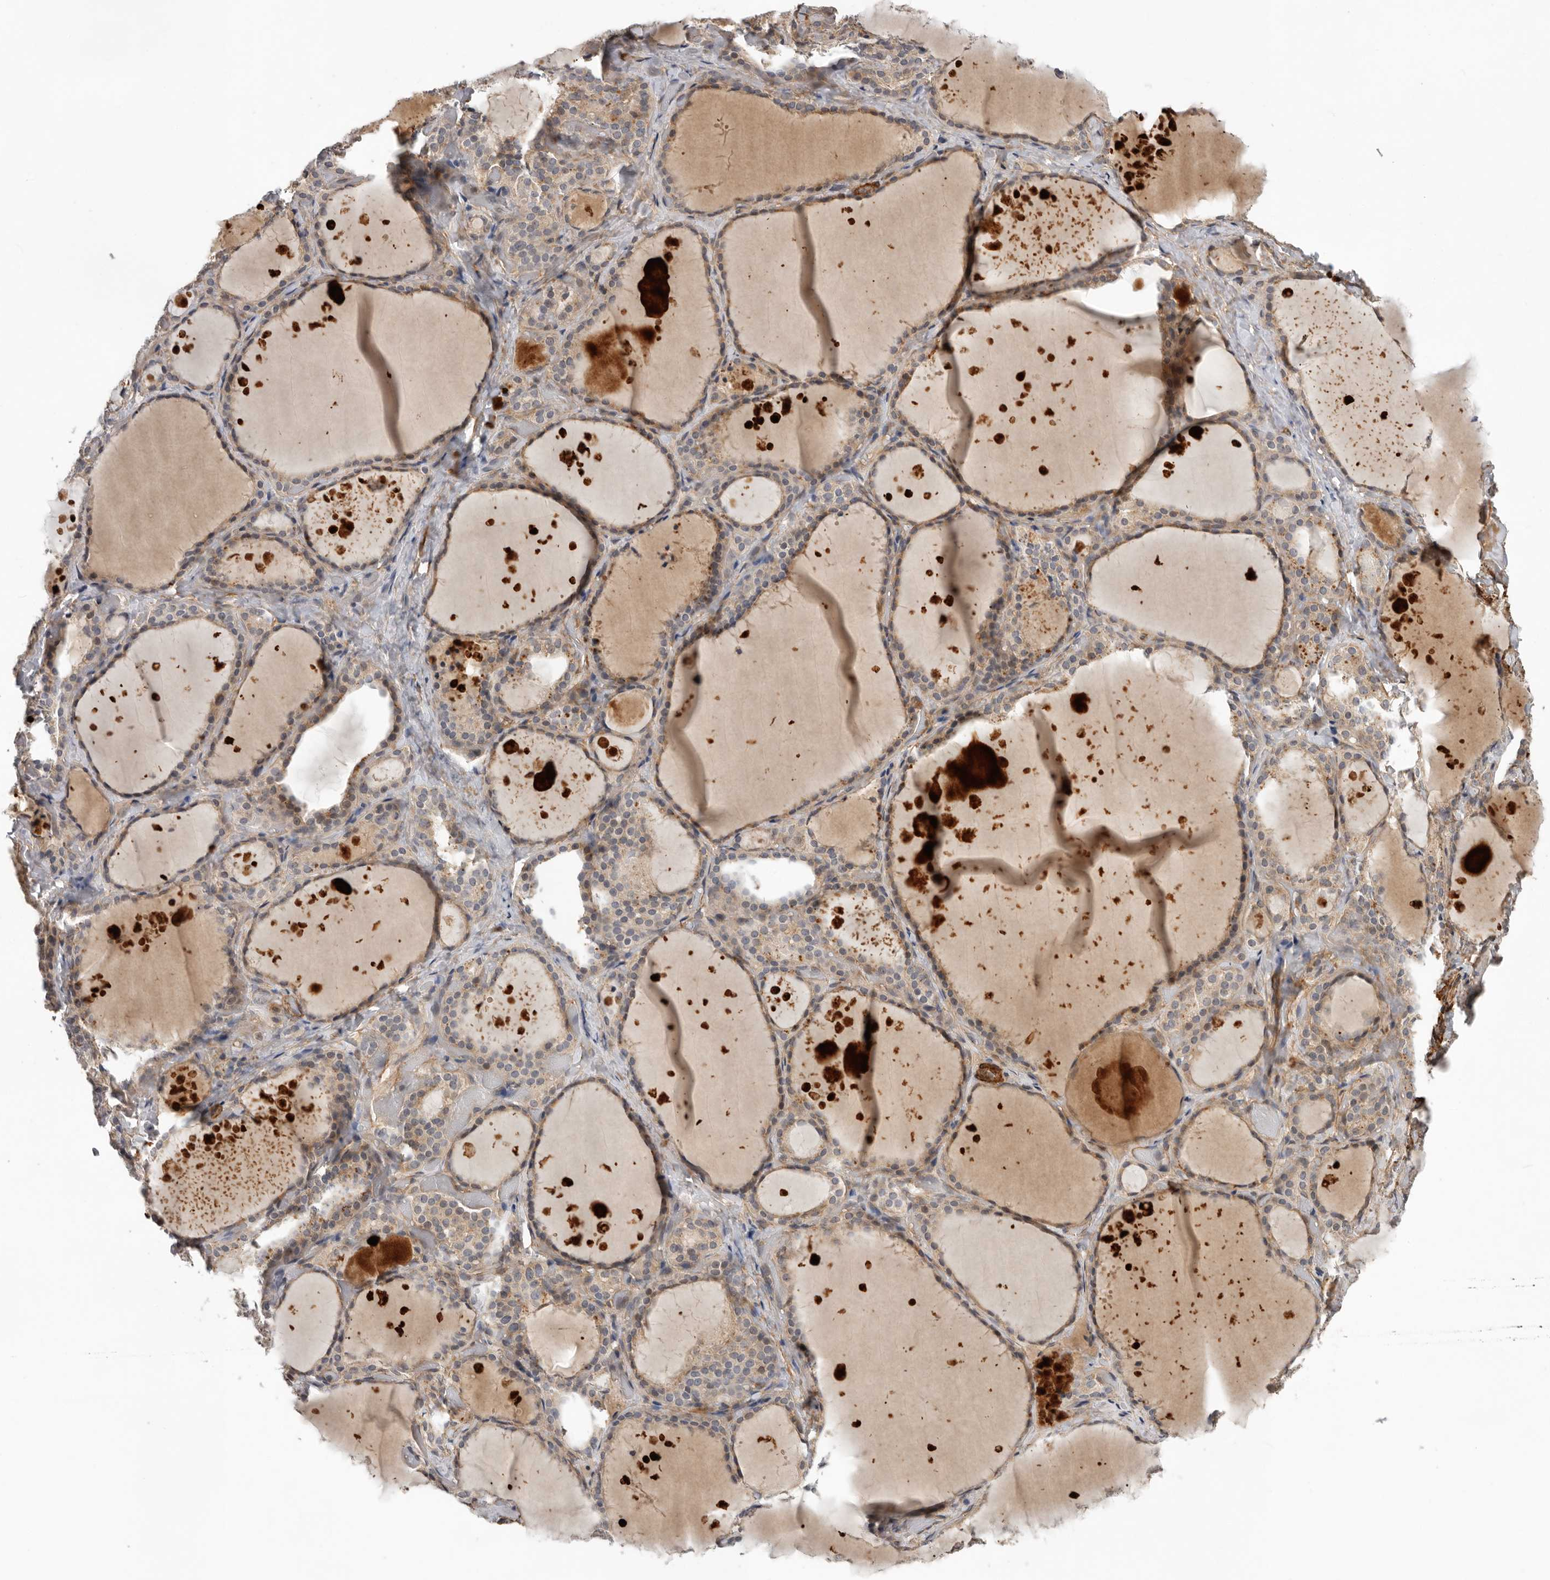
{"staining": {"intensity": "moderate", "quantity": ">75%", "location": "cytoplasmic/membranous"}, "tissue": "thyroid gland", "cell_type": "Glandular cells", "image_type": "normal", "snomed": [{"axis": "morphology", "description": "Normal tissue, NOS"}, {"axis": "topography", "description": "Thyroid gland"}], "caption": "This is a histology image of IHC staining of benign thyroid gland, which shows moderate staining in the cytoplasmic/membranous of glandular cells.", "gene": "RNF157", "patient": {"sex": "female", "age": 44}}